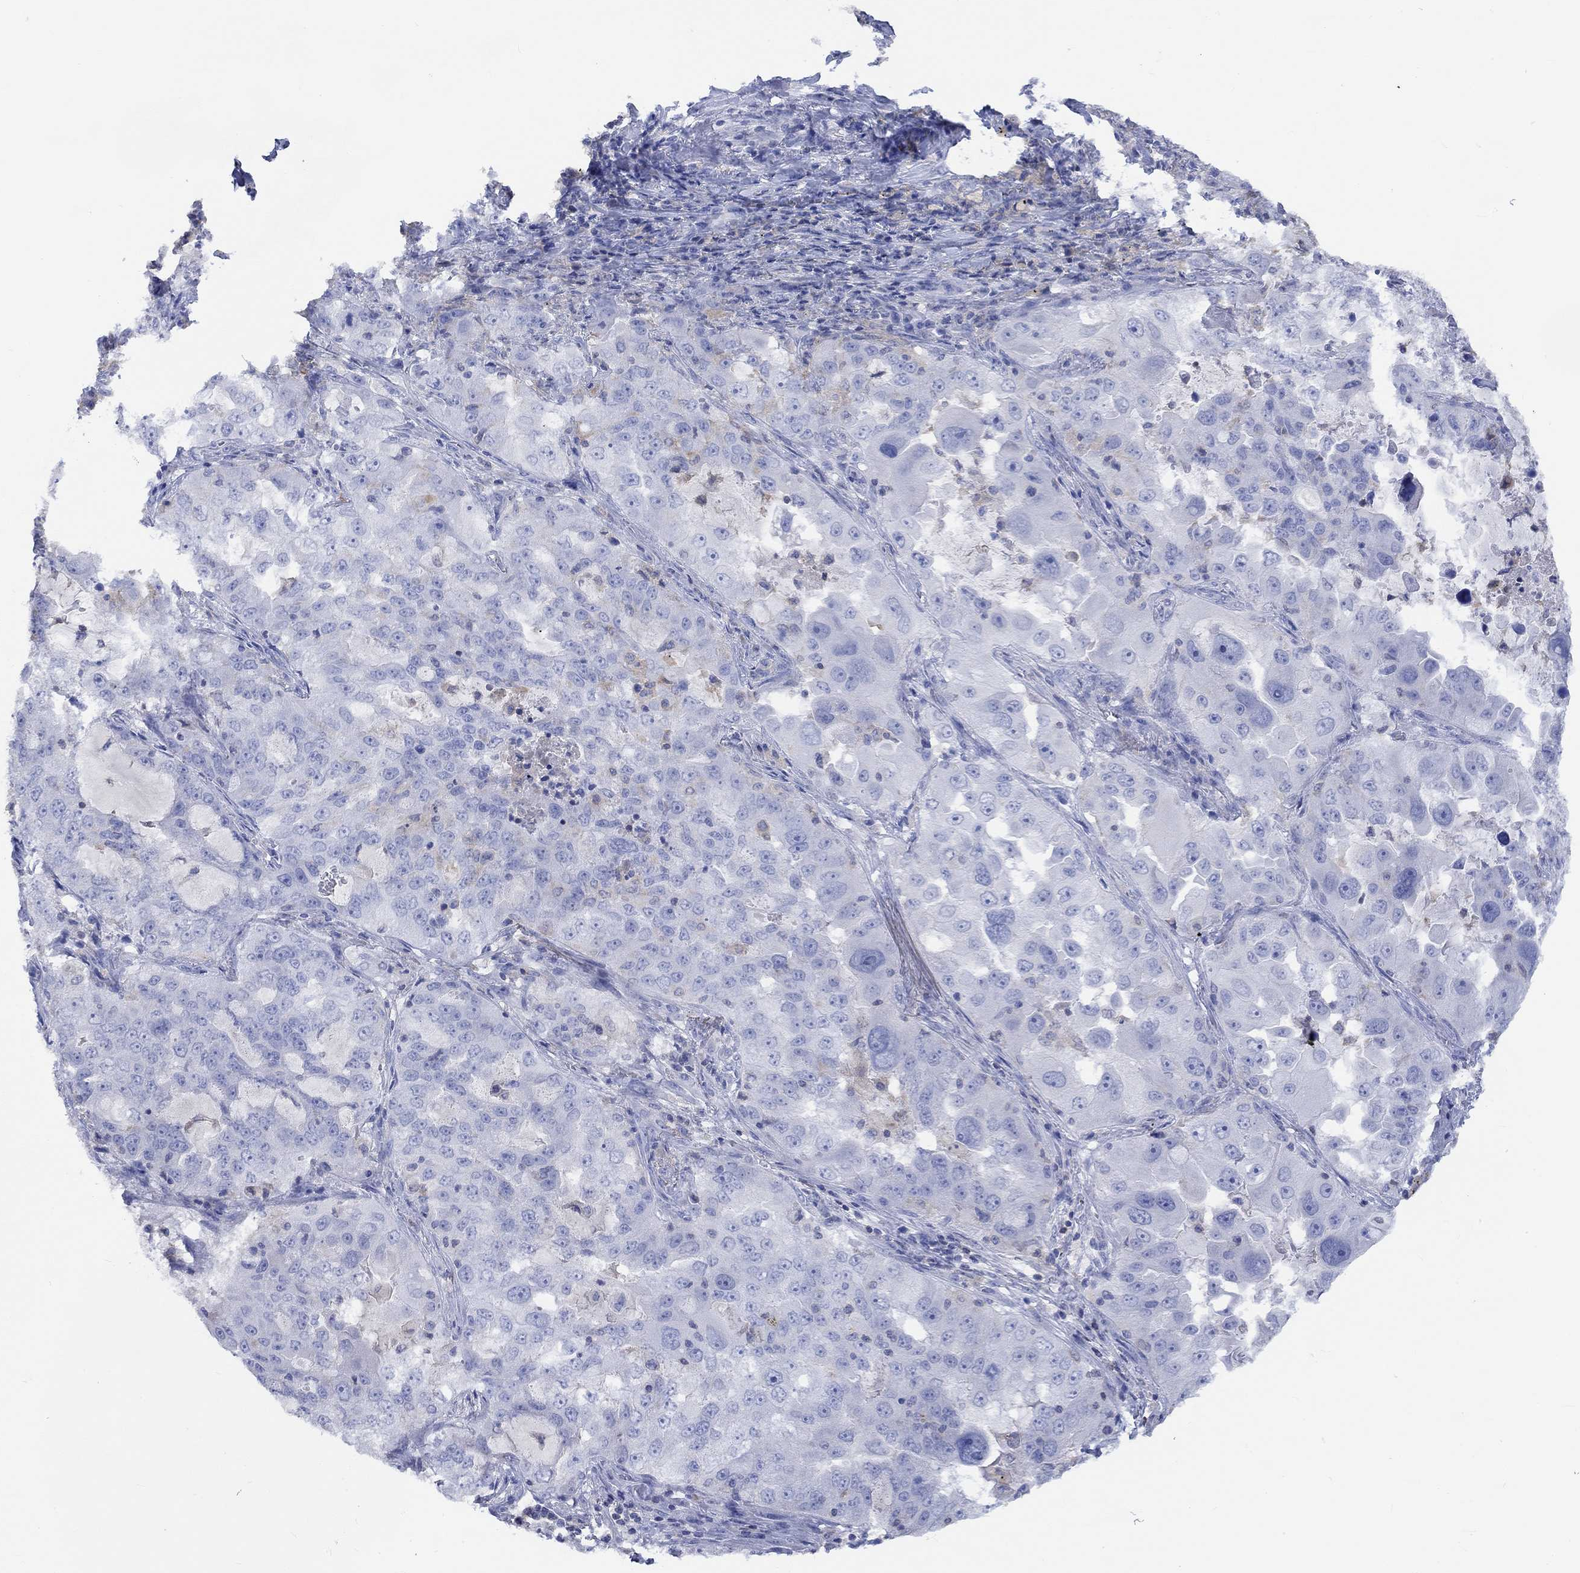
{"staining": {"intensity": "negative", "quantity": "none", "location": "none"}, "tissue": "lung cancer", "cell_type": "Tumor cells", "image_type": "cancer", "snomed": [{"axis": "morphology", "description": "Adenocarcinoma, NOS"}, {"axis": "topography", "description": "Lung"}], "caption": "Immunohistochemical staining of human lung cancer (adenocarcinoma) demonstrates no significant staining in tumor cells.", "gene": "GCM1", "patient": {"sex": "female", "age": 61}}